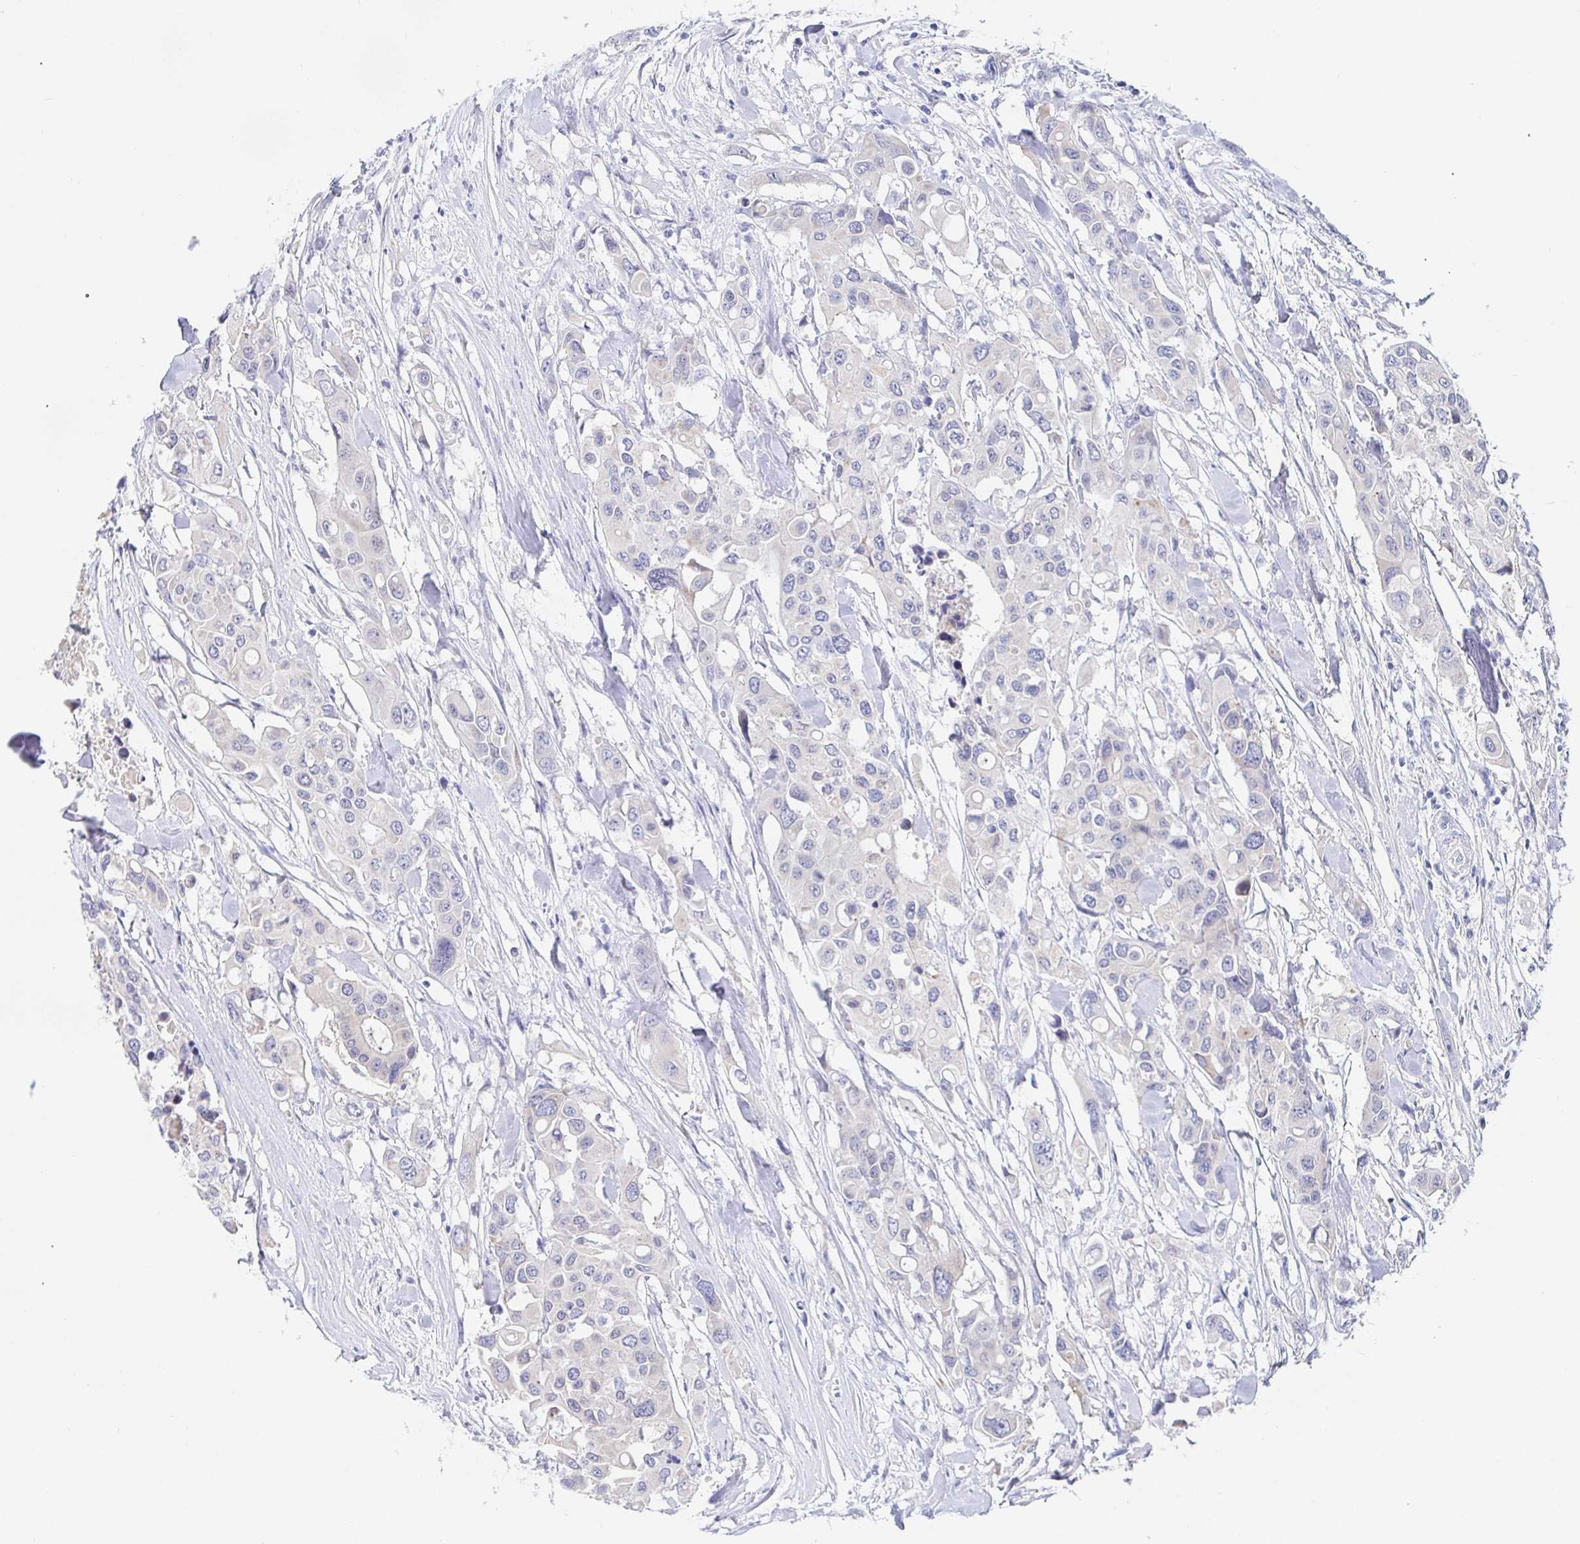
{"staining": {"intensity": "negative", "quantity": "none", "location": "none"}, "tissue": "colorectal cancer", "cell_type": "Tumor cells", "image_type": "cancer", "snomed": [{"axis": "morphology", "description": "Adenocarcinoma, NOS"}, {"axis": "topography", "description": "Colon"}], "caption": "Immunohistochemistry of colorectal cancer demonstrates no positivity in tumor cells.", "gene": "SIAH3", "patient": {"sex": "male", "age": 77}}